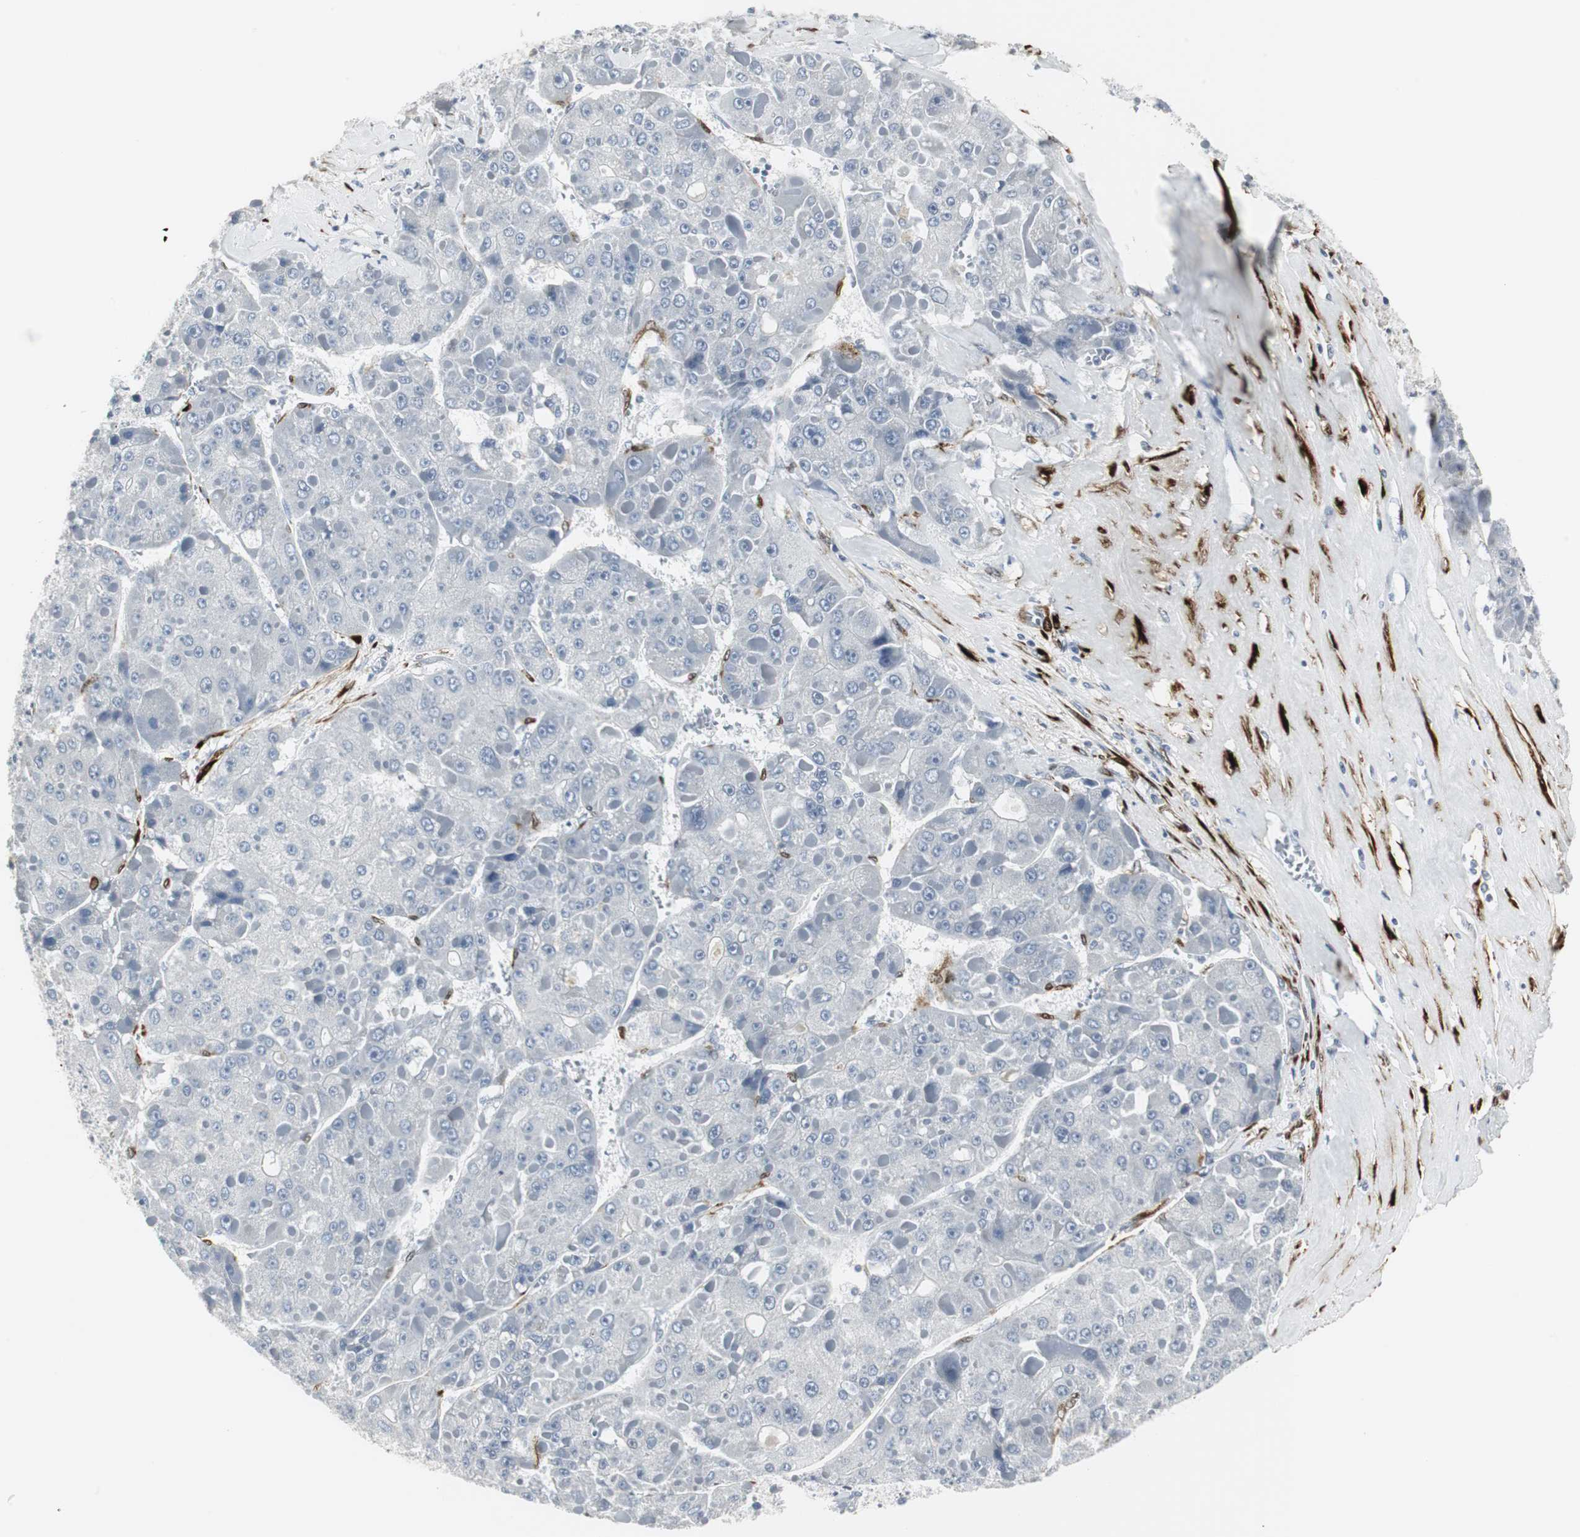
{"staining": {"intensity": "negative", "quantity": "none", "location": "none"}, "tissue": "liver cancer", "cell_type": "Tumor cells", "image_type": "cancer", "snomed": [{"axis": "morphology", "description": "Carcinoma, Hepatocellular, NOS"}, {"axis": "topography", "description": "Liver"}], "caption": "The immunohistochemistry (IHC) histopathology image has no significant staining in tumor cells of liver cancer tissue.", "gene": "PPP1R14A", "patient": {"sex": "female", "age": 73}}